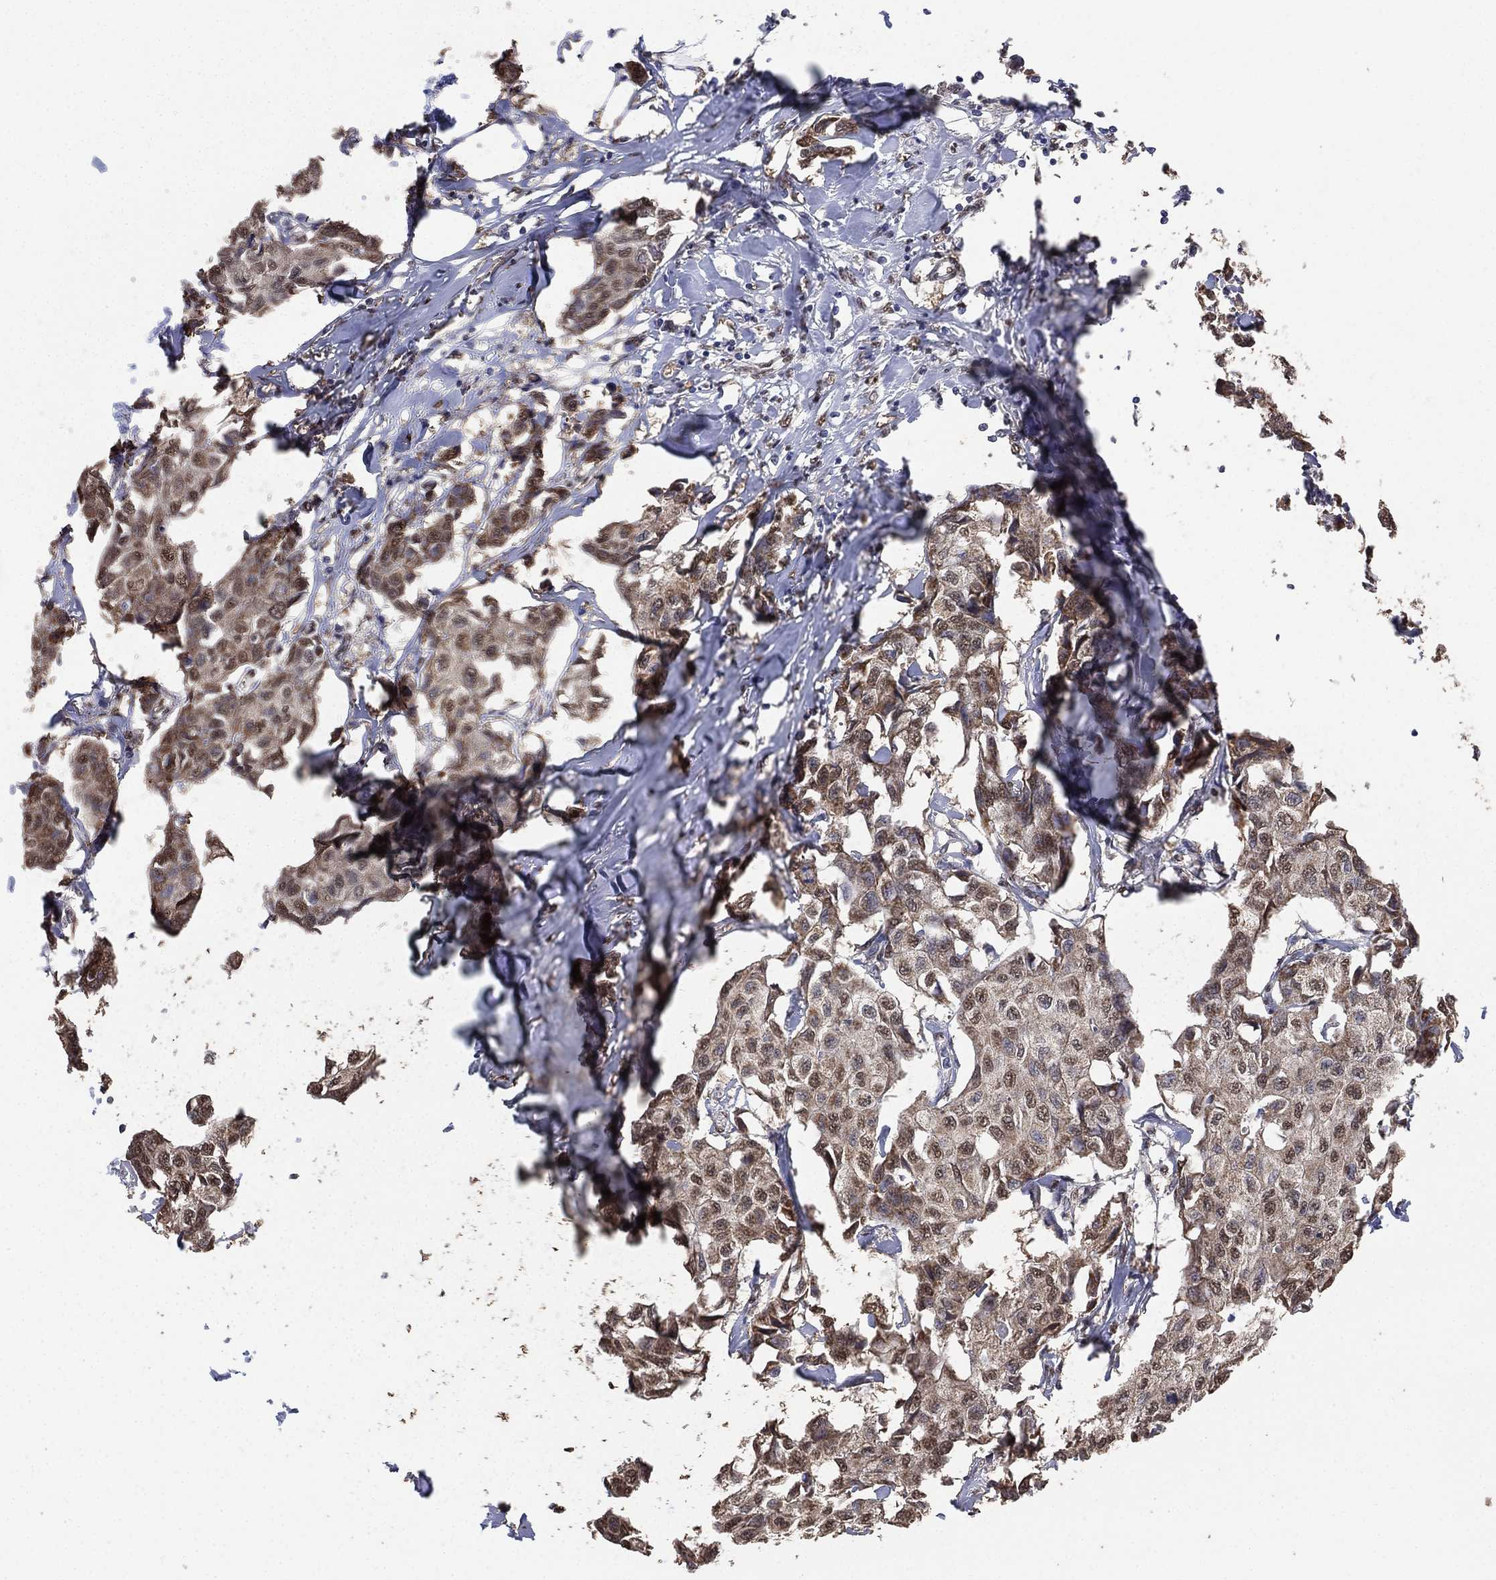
{"staining": {"intensity": "moderate", "quantity": "25%-75%", "location": "nuclear"}, "tissue": "breast cancer", "cell_type": "Tumor cells", "image_type": "cancer", "snomed": [{"axis": "morphology", "description": "Duct carcinoma"}, {"axis": "topography", "description": "Breast"}], "caption": "Protein expression analysis of human breast cancer (intraductal carcinoma) reveals moderate nuclear staining in approximately 25%-75% of tumor cells.", "gene": "ALDH7A1", "patient": {"sex": "female", "age": 80}}